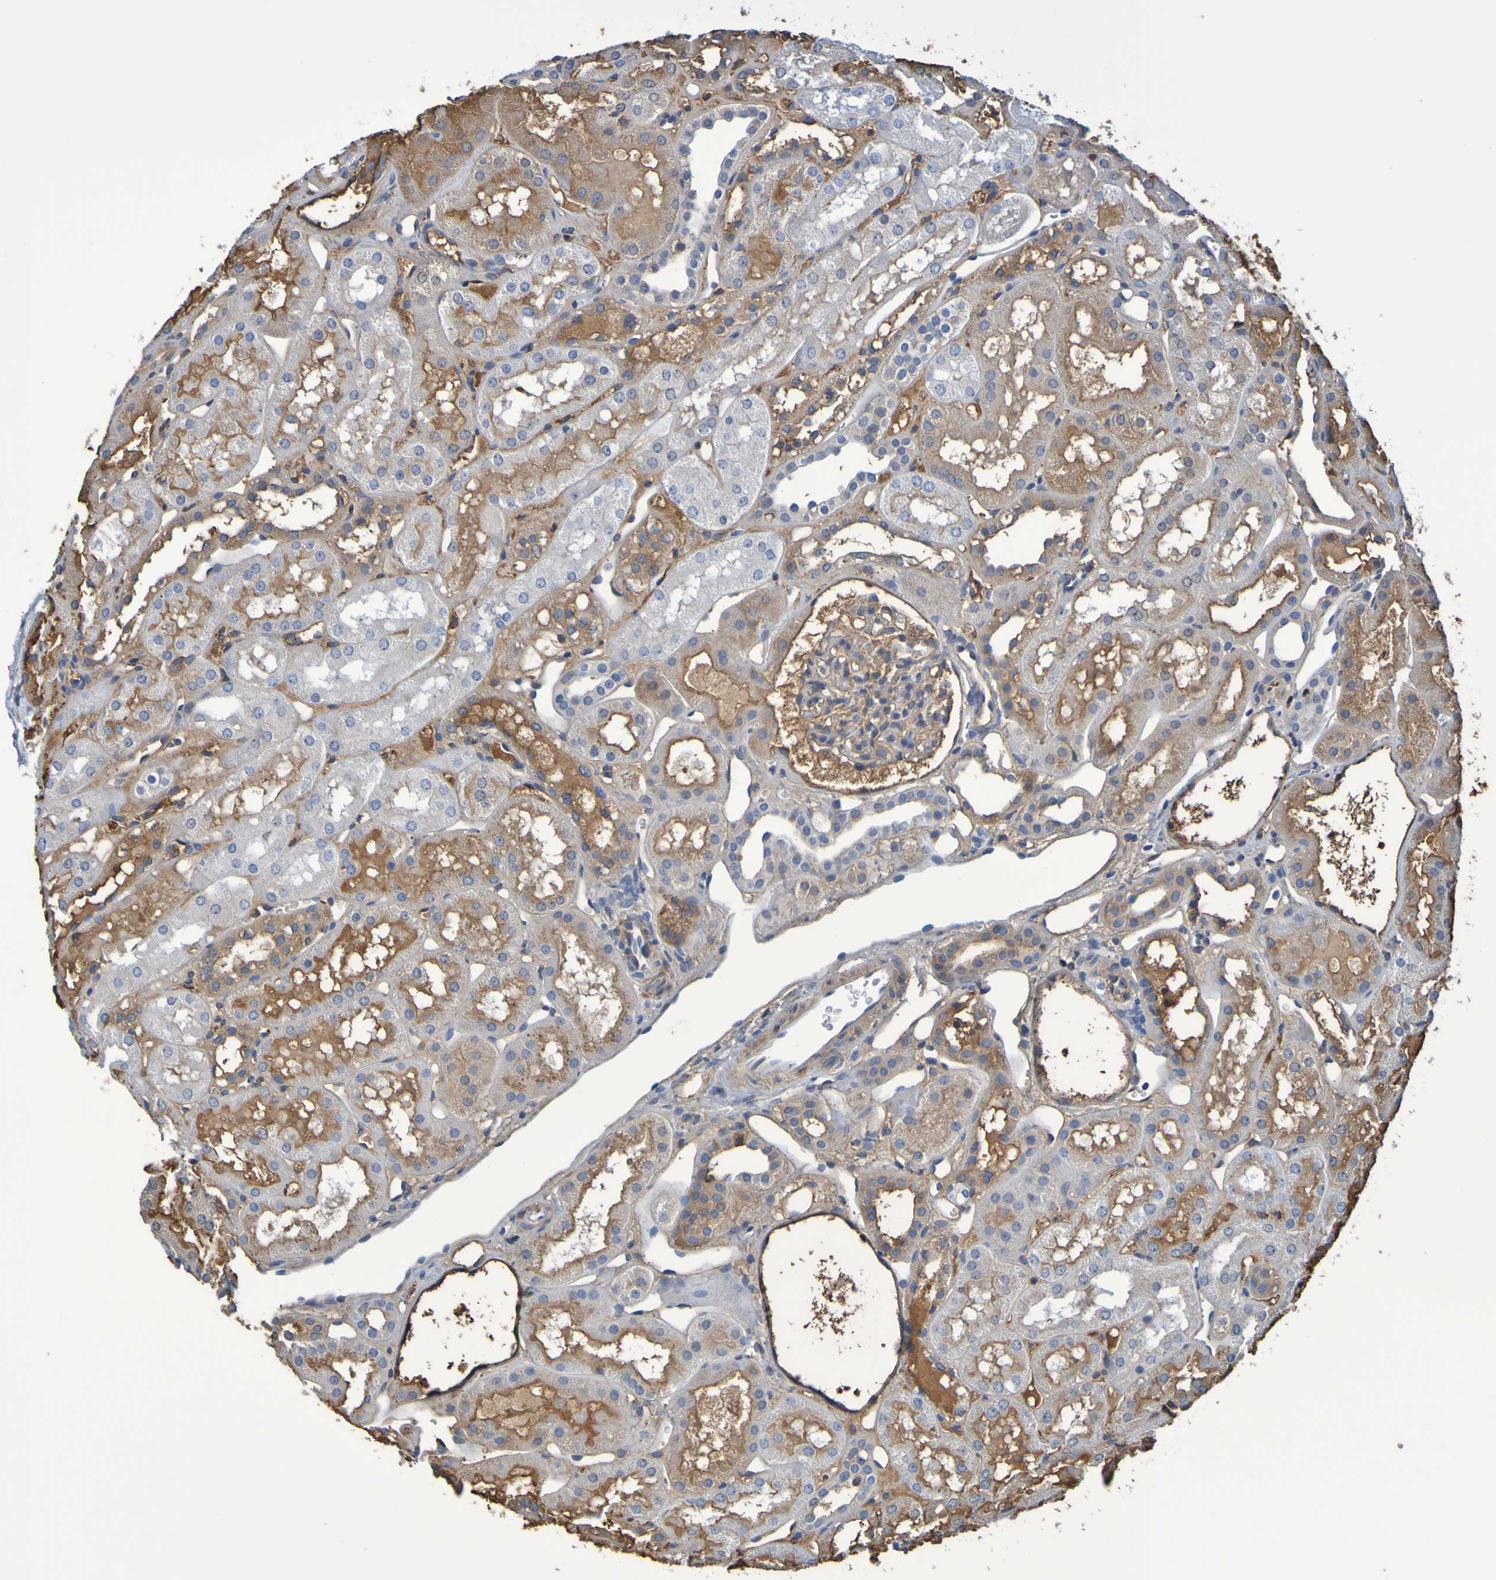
{"staining": {"intensity": "moderate", "quantity": "<25%", "location": "cytoplasmic/membranous"}, "tissue": "kidney", "cell_type": "Cells in glomeruli", "image_type": "normal", "snomed": [{"axis": "morphology", "description": "Normal tissue, NOS"}, {"axis": "topography", "description": "Kidney"}, {"axis": "topography", "description": "Urinary bladder"}], "caption": "Immunohistochemical staining of unremarkable kidney reveals <25% levels of moderate cytoplasmic/membranous protein expression in approximately <25% of cells in glomeruli.", "gene": "GAB3", "patient": {"sex": "male", "age": 16}}